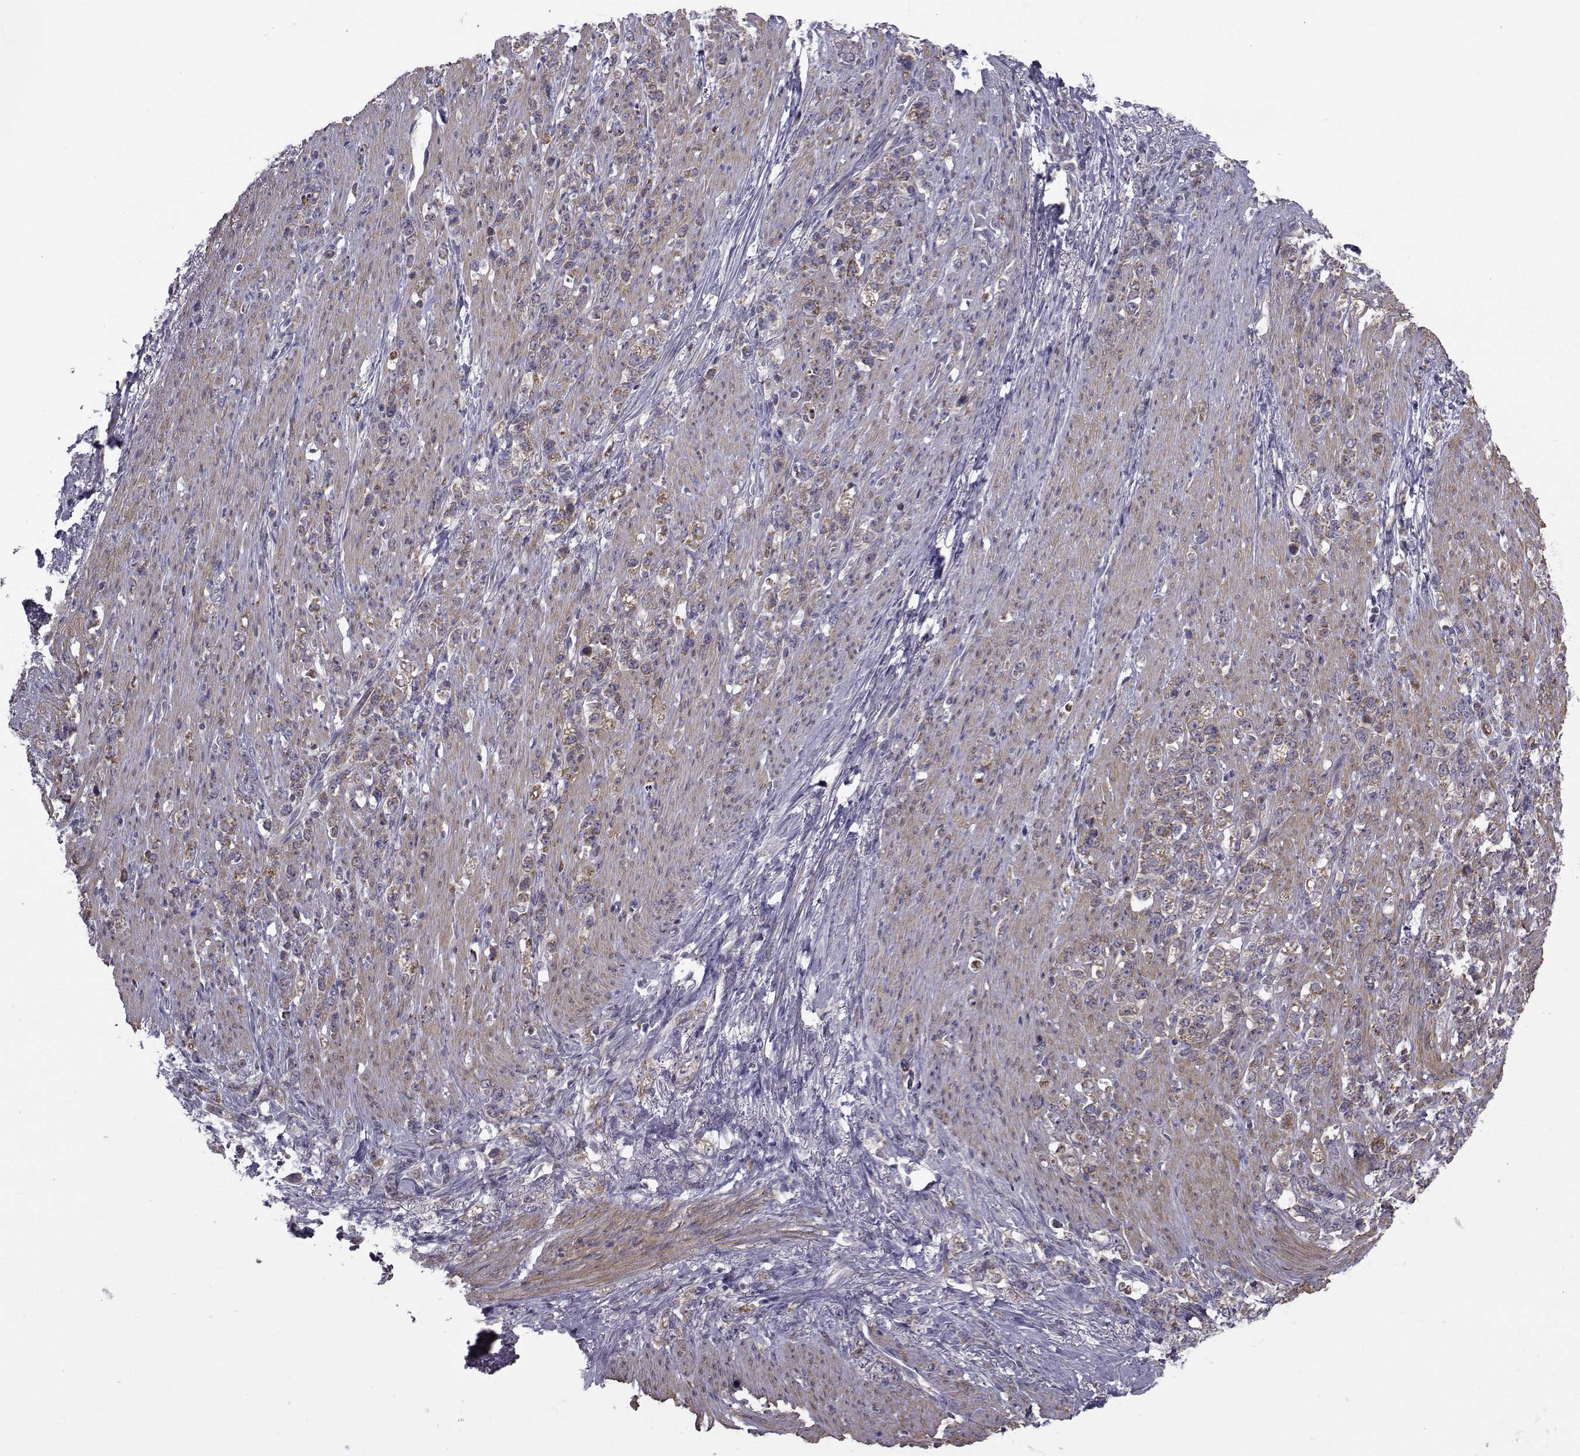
{"staining": {"intensity": "moderate", "quantity": ">75%", "location": "cytoplasmic/membranous"}, "tissue": "stomach cancer", "cell_type": "Tumor cells", "image_type": "cancer", "snomed": [{"axis": "morphology", "description": "Adenocarcinoma, NOS"}, {"axis": "topography", "description": "Stomach, lower"}], "caption": "An immunohistochemistry (IHC) histopathology image of neoplastic tissue is shown. Protein staining in brown highlights moderate cytoplasmic/membranous positivity in stomach cancer within tumor cells.", "gene": "CFAP74", "patient": {"sex": "male", "age": 88}}